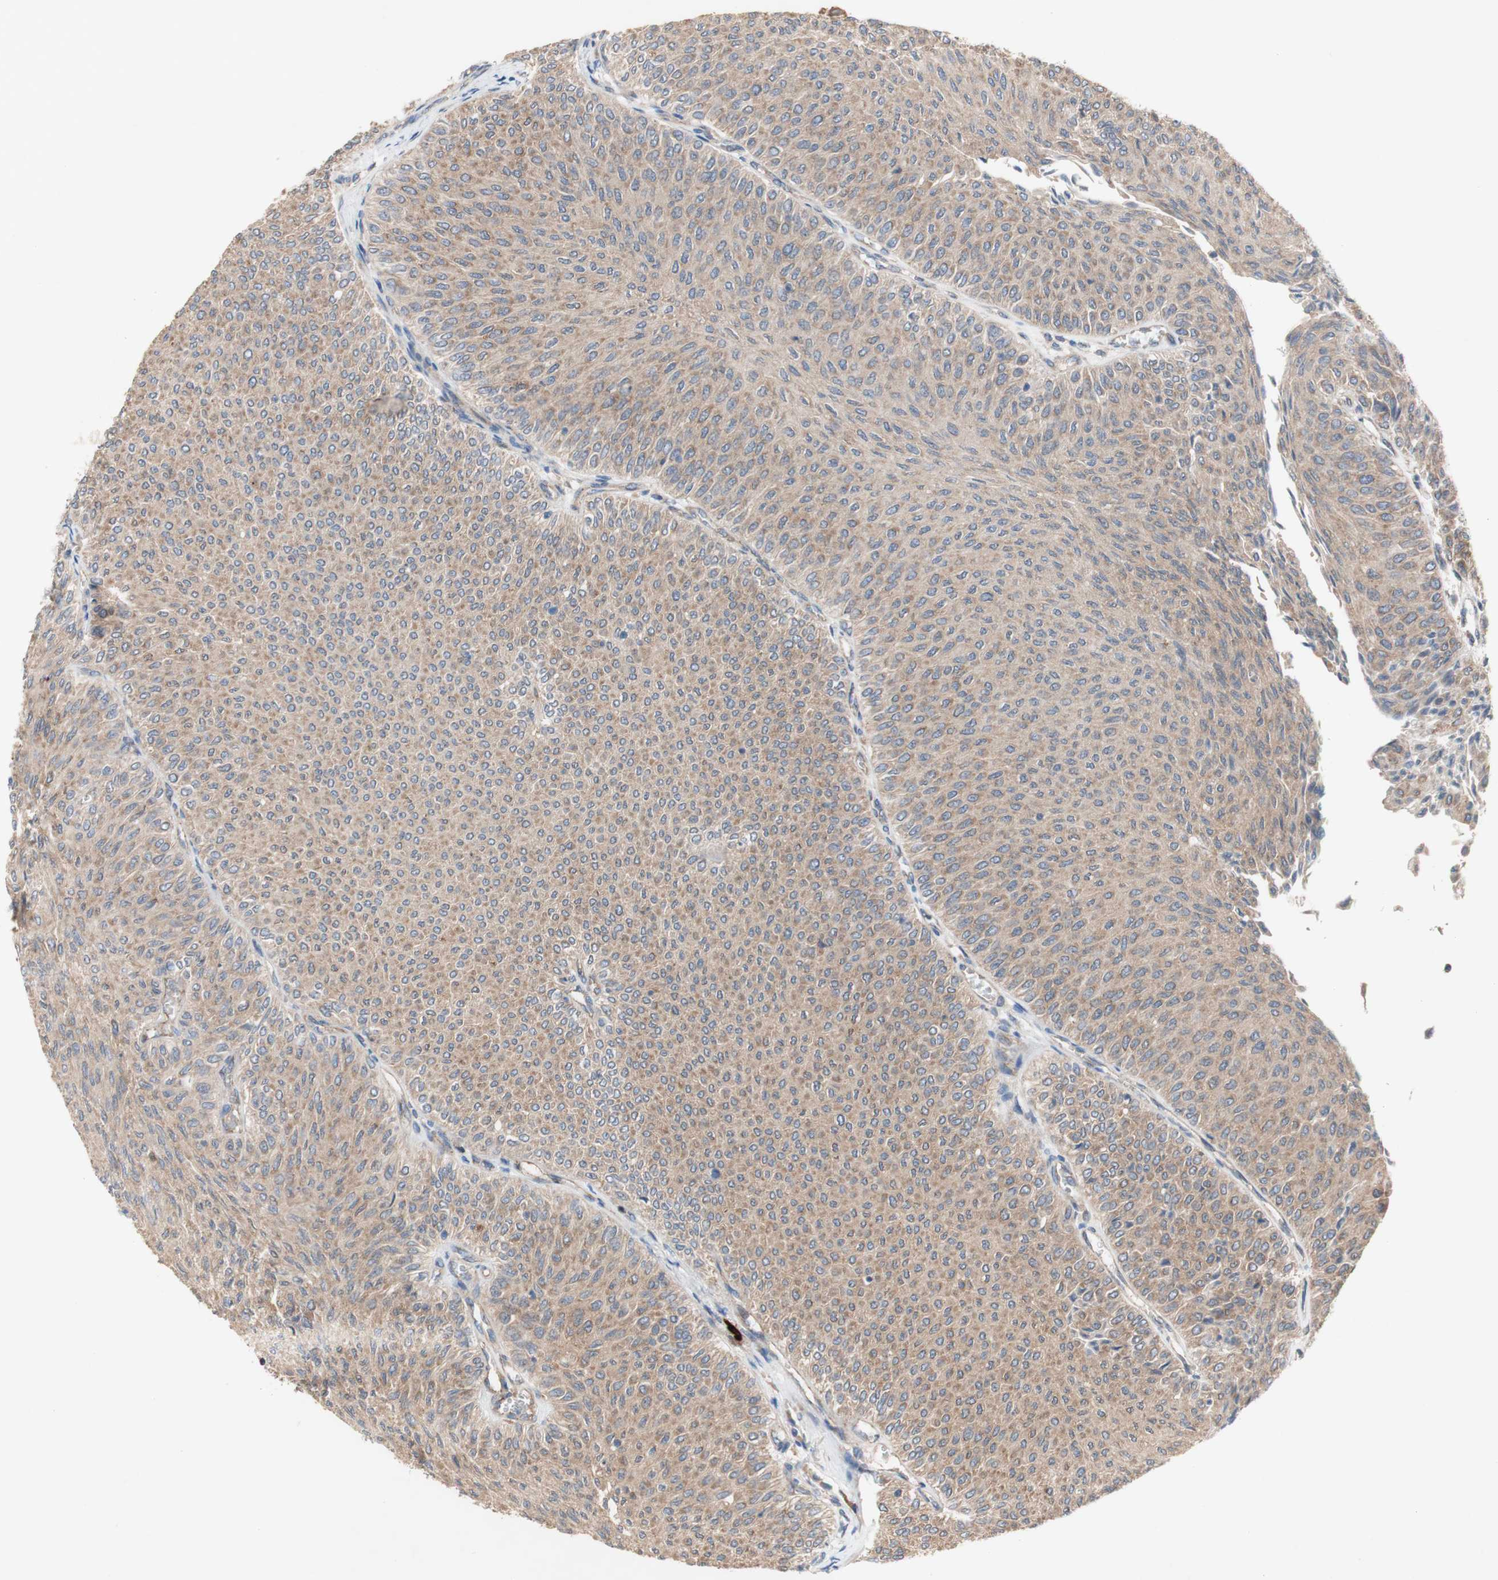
{"staining": {"intensity": "moderate", "quantity": ">75%", "location": "cytoplasmic/membranous"}, "tissue": "urothelial cancer", "cell_type": "Tumor cells", "image_type": "cancer", "snomed": [{"axis": "morphology", "description": "Urothelial carcinoma, Low grade"}, {"axis": "topography", "description": "Urinary bladder"}], "caption": "Immunohistochemistry (IHC) (DAB (3,3'-diaminobenzidine)) staining of human urothelial carcinoma (low-grade) exhibits moderate cytoplasmic/membranous protein staining in about >75% of tumor cells. (DAB IHC, brown staining for protein, blue staining for nuclei).", "gene": "PDGFB", "patient": {"sex": "male", "age": 78}}